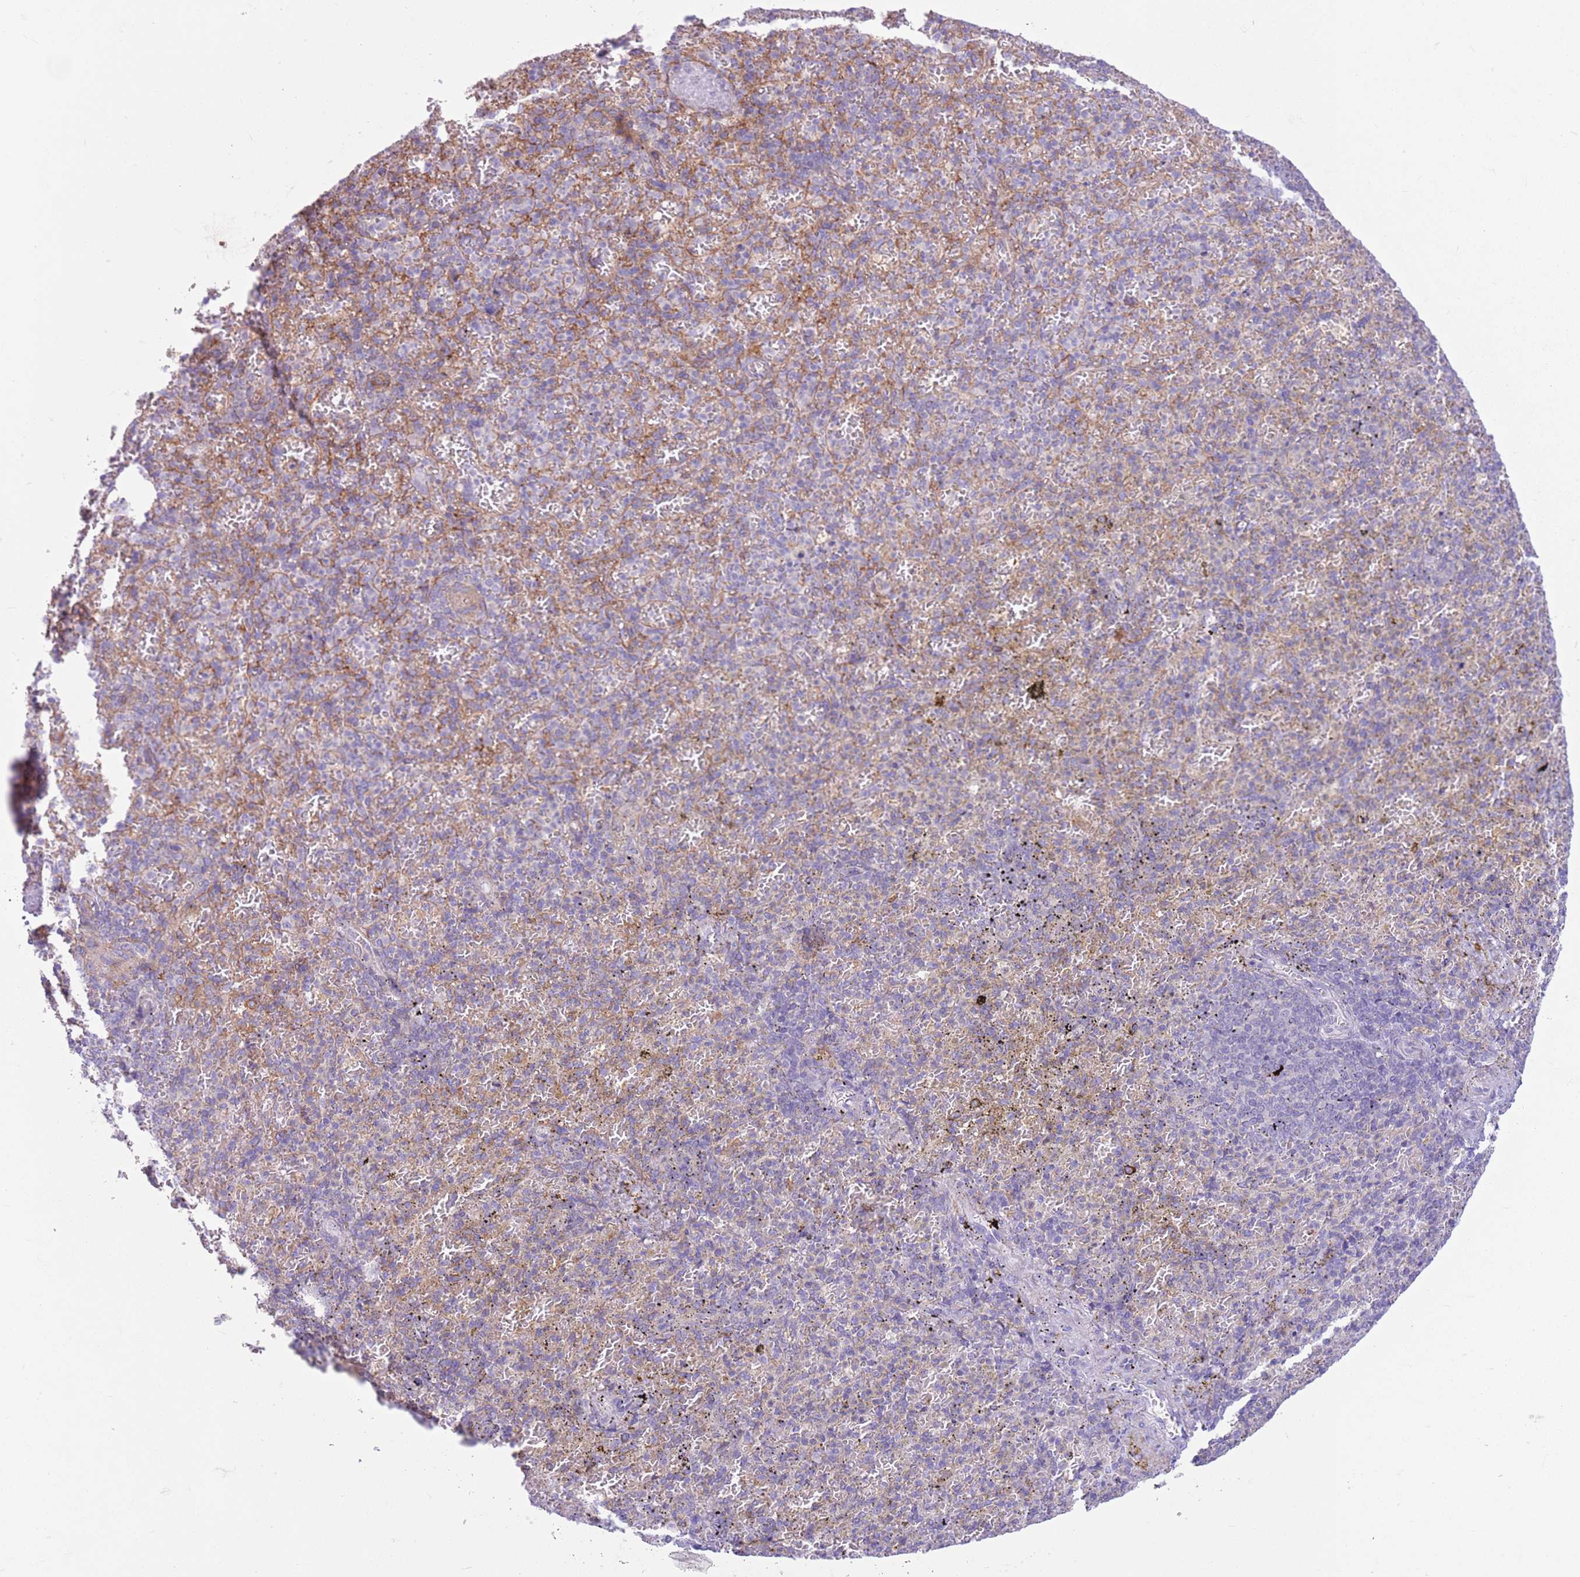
{"staining": {"intensity": "negative", "quantity": "none", "location": "none"}, "tissue": "spleen", "cell_type": "Cells in red pulp", "image_type": "normal", "snomed": [{"axis": "morphology", "description": "Normal tissue, NOS"}, {"axis": "topography", "description": "Spleen"}], "caption": "DAB (3,3'-diaminobenzidine) immunohistochemical staining of unremarkable human spleen demonstrates no significant expression in cells in red pulp.", "gene": "SNX6", "patient": {"sex": "female", "age": 74}}